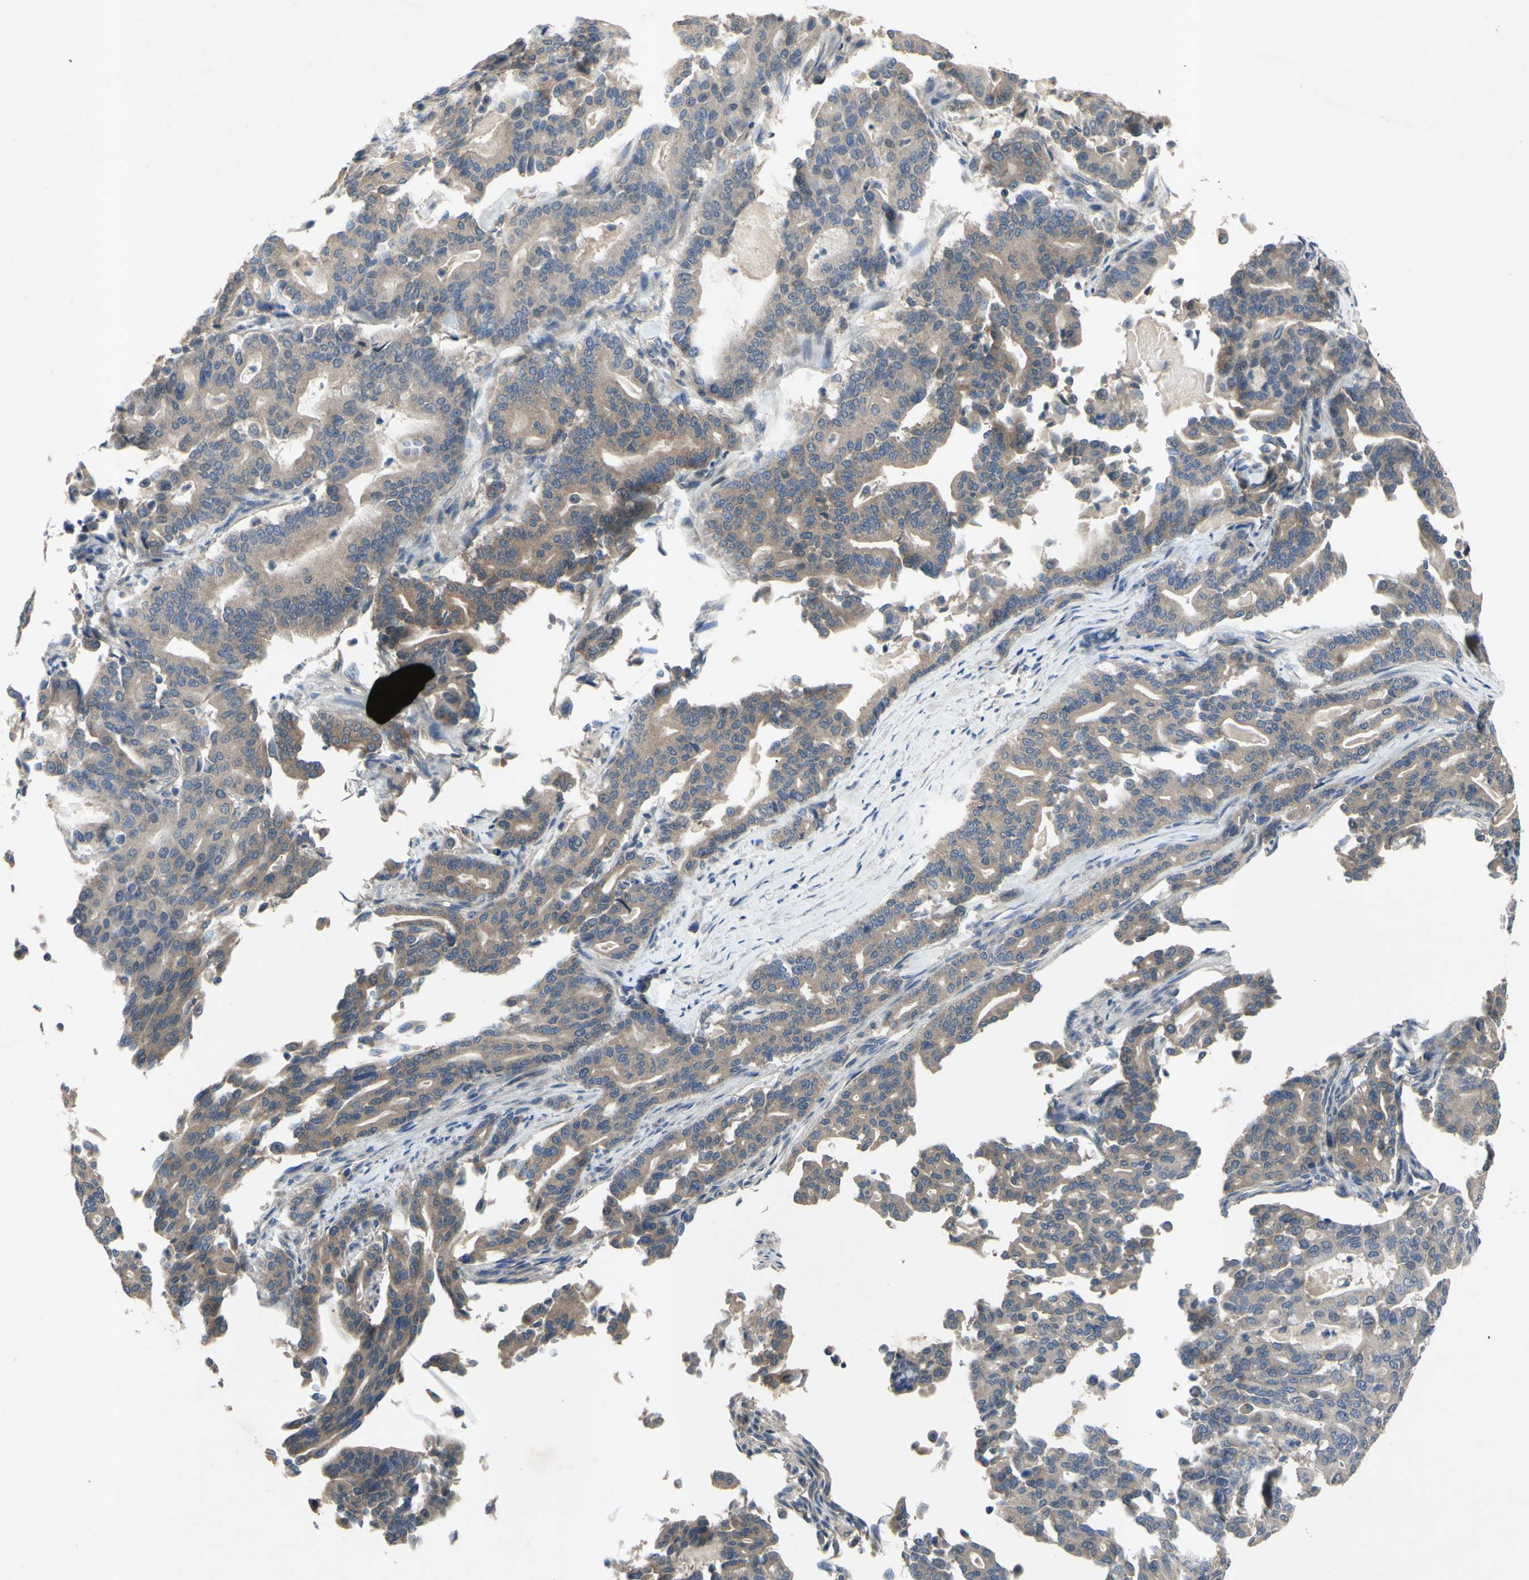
{"staining": {"intensity": "moderate", "quantity": ">75%", "location": "cytoplasmic/membranous"}, "tissue": "pancreatic cancer", "cell_type": "Tumor cells", "image_type": "cancer", "snomed": [{"axis": "morphology", "description": "Adenocarcinoma, NOS"}, {"axis": "topography", "description": "Pancreas"}], "caption": "A histopathology image of pancreatic adenocarcinoma stained for a protein reveals moderate cytoplasmic/membranous brown staining in tumor cells.", "gene": "HILPDA", "patient": {"sex": "male", "age": 63}}